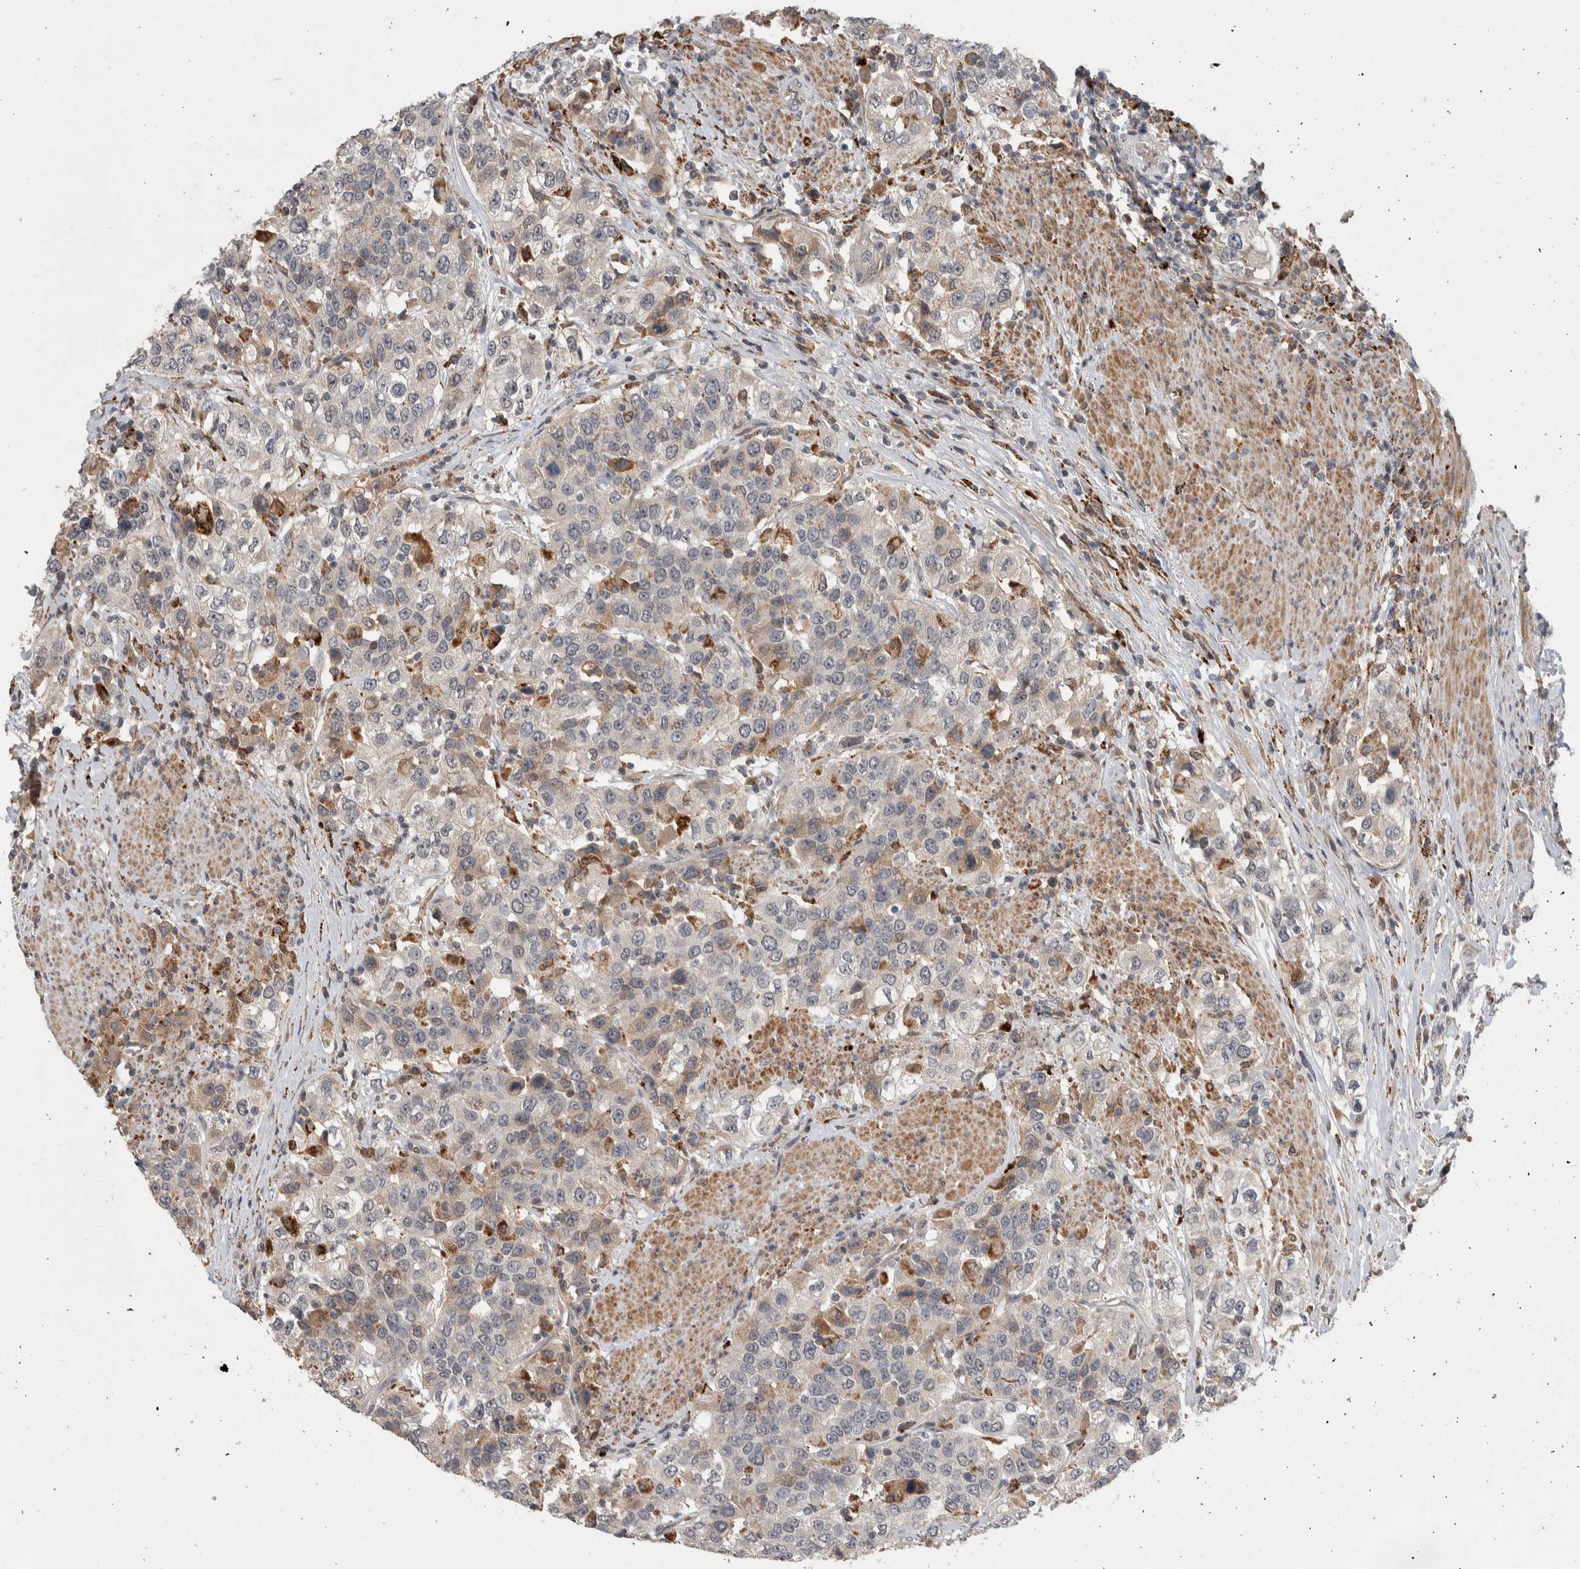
{"staining": {"intensity": "weak", "quantity": "<25%", "location": "cytoplasmic/membranous"}, "tissue": "urothelial cancer", "cell_type": "Tumor cells", "image_type": "cancer", "snomed": [{"axis": "morphology", "description": "Urothelial carcinoma, High grade"}, {"axis": "topography", "description": "Urinary bladder"}], "caption": "Protein analysis of urothelial cancer demonstrates no significant positivity in tumor cells. The staining is performed using DAB brown chromogen with nuclei counter-stained in using hematoxylin.", "gene": "CHRM3", "patient": {"sex": "female", "age": 80}}